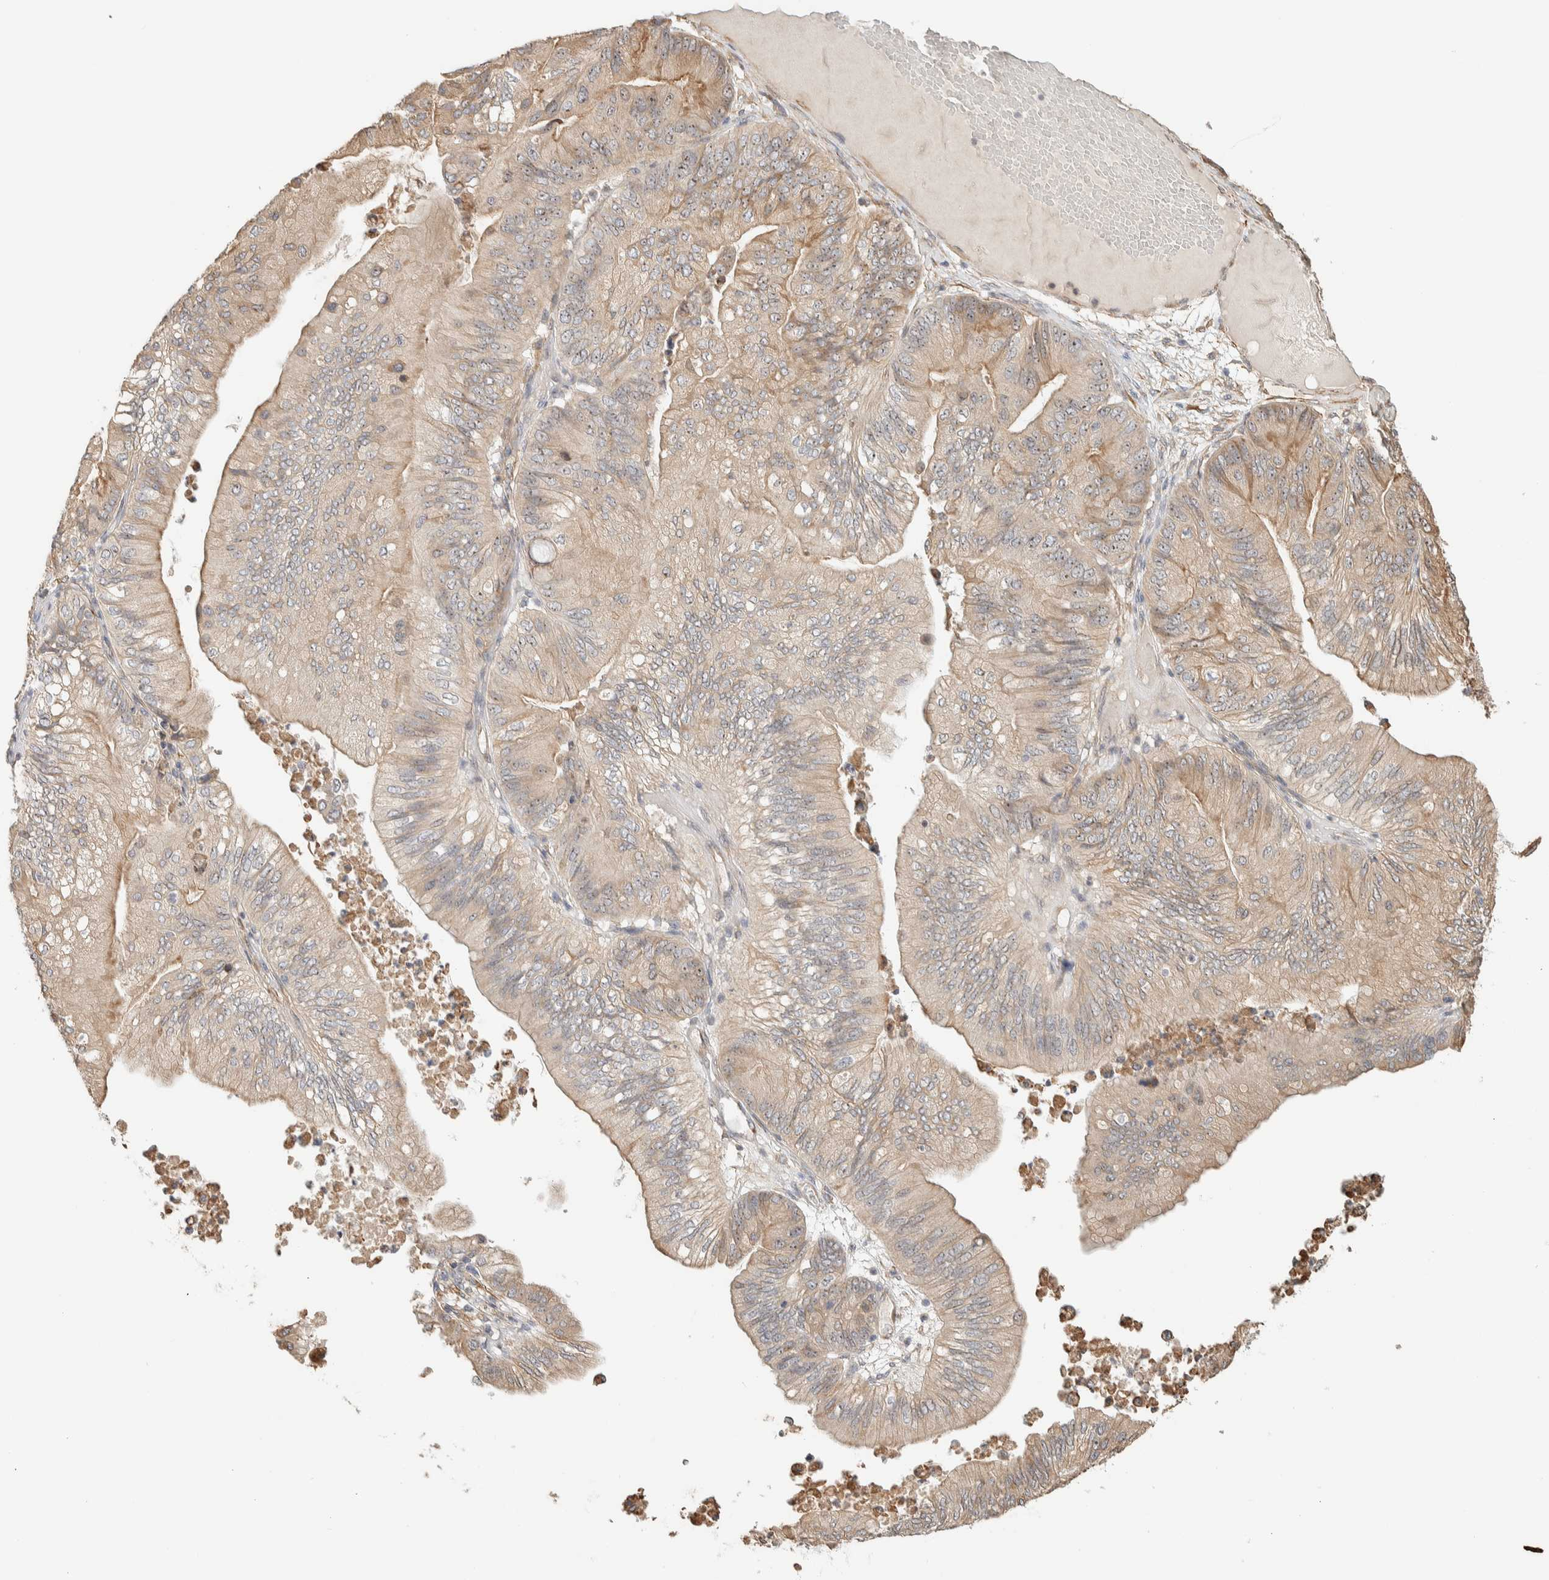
{"staining": {"intensity": "weak", "quantity": ">75%", "location": "cytoplasmic/membranous,nuclear"}, "tissue": "ovarian cancer", "cell_type": "Tumor cells", "image_type": "cancer", "snomed": [{"axis": "morphology", "description": "Cystadenocarcinoma, mucinous, NOS"}, {"axis": "topography", "description": "Ovary"}], "caption": "Brown immunohistochemical staining in human ovarian cancer (mucinous cystadenocarcinoma) shows weak cytoplasmic/membranous and nuclear positivity in about >75% of tumor cells.", "gene": "KLHL40", "patient": {"sex": "female", "age": 61}}